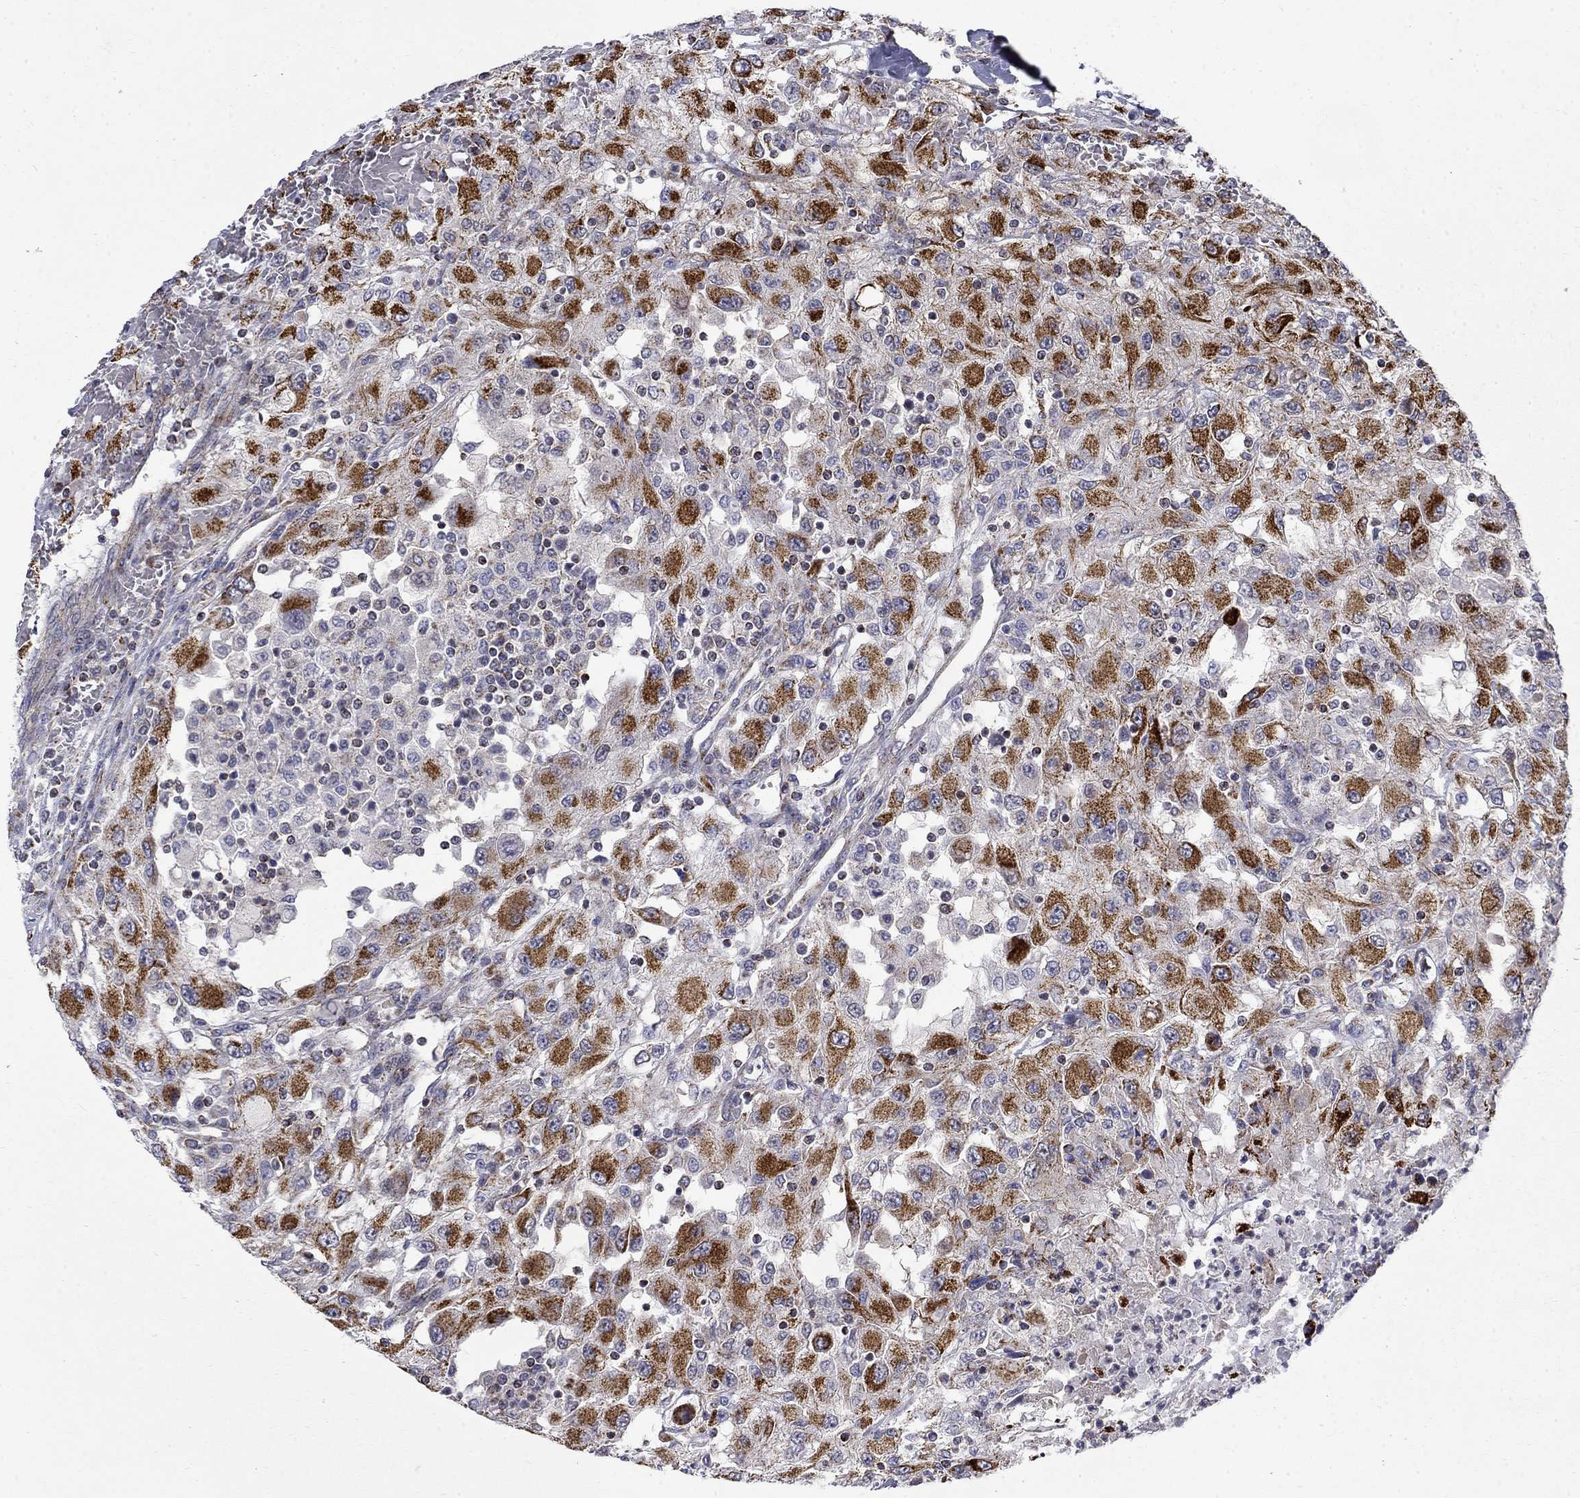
{"staining": {"intensity": "strong", "quantity": "25%-75%", "location": "cytoplasmic/membranous"}, "tissue": "renal cancer", "cell_type": "Tumor cells", "image_type": "cancer", "snomed": [{"axis": "morphology", "description": "Adenocarcinoma, NOS"}, {"axis": "topography", "description": "Kidney"}], "caption": "Renal cancer (adenocarcinoma) was stained to show a protein in brown. There is high levels of strong cytoplasmic/membranous expression in approximately 25%-75% of tumor cells.", "gene": "PCBP3", "patient": {"sex": "female", "age": 67}}